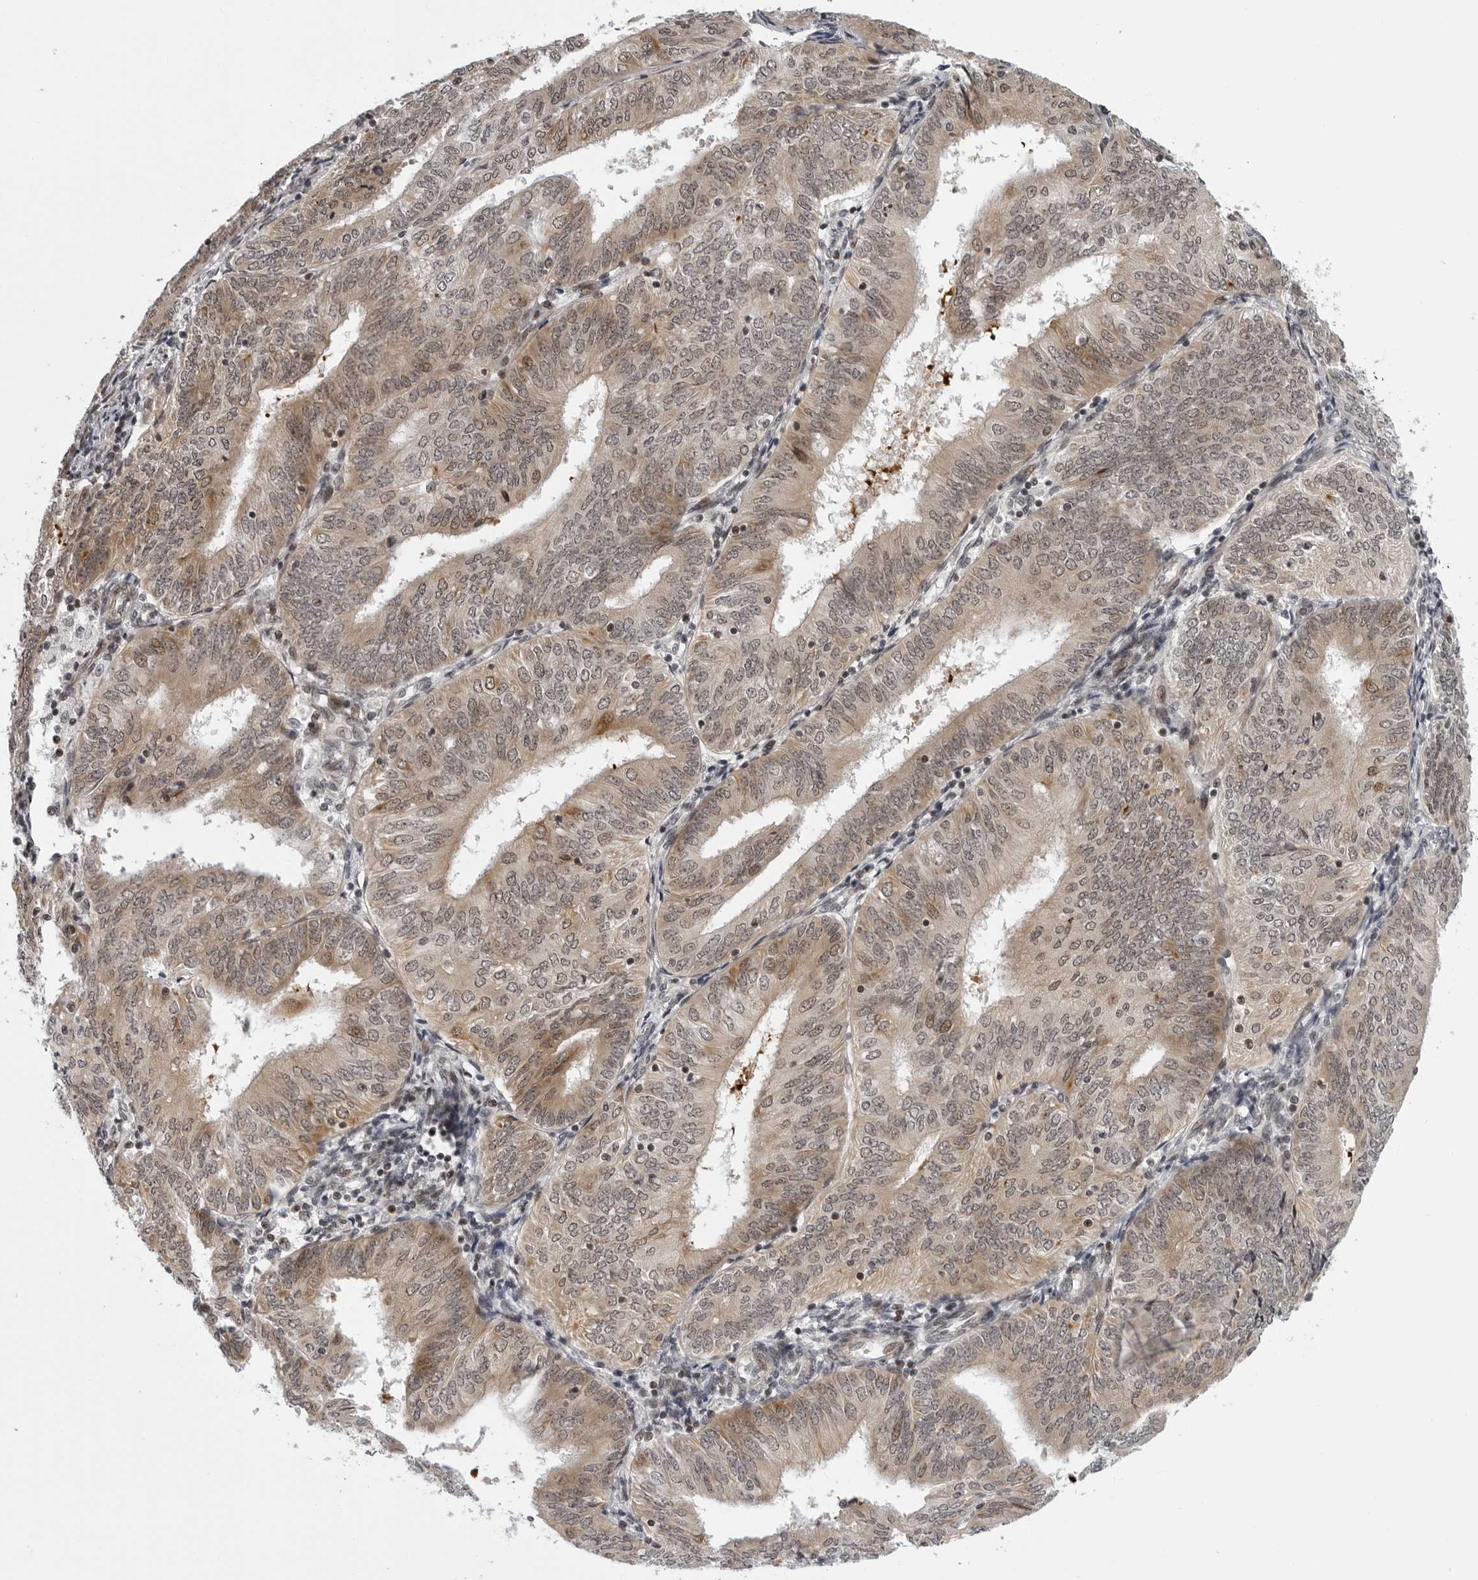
{"staining": {"intensity": "weak", "quantity": ">75%", "location": "cytoplasmic/membranous,nuclear"}, "tissue": "endometrial cancer", "cell_type": "Tumor cells", "image_type": "cancer", "snomed": [{"axis": "morphology", "description": "Adenocarcinoma, NOS"}, {"axis": "topography", "description": "Endometrium"}], "caption": "IHC (DAB (3,3'-diaminobenzidine)) staining of endometrial cancer shows weak cytoplasmic/membranous and nuclear protein positivity in approximately >75% of tumor cells.", "gene": "GCSAML", "patient": {"sex": "female", "age": 58}}